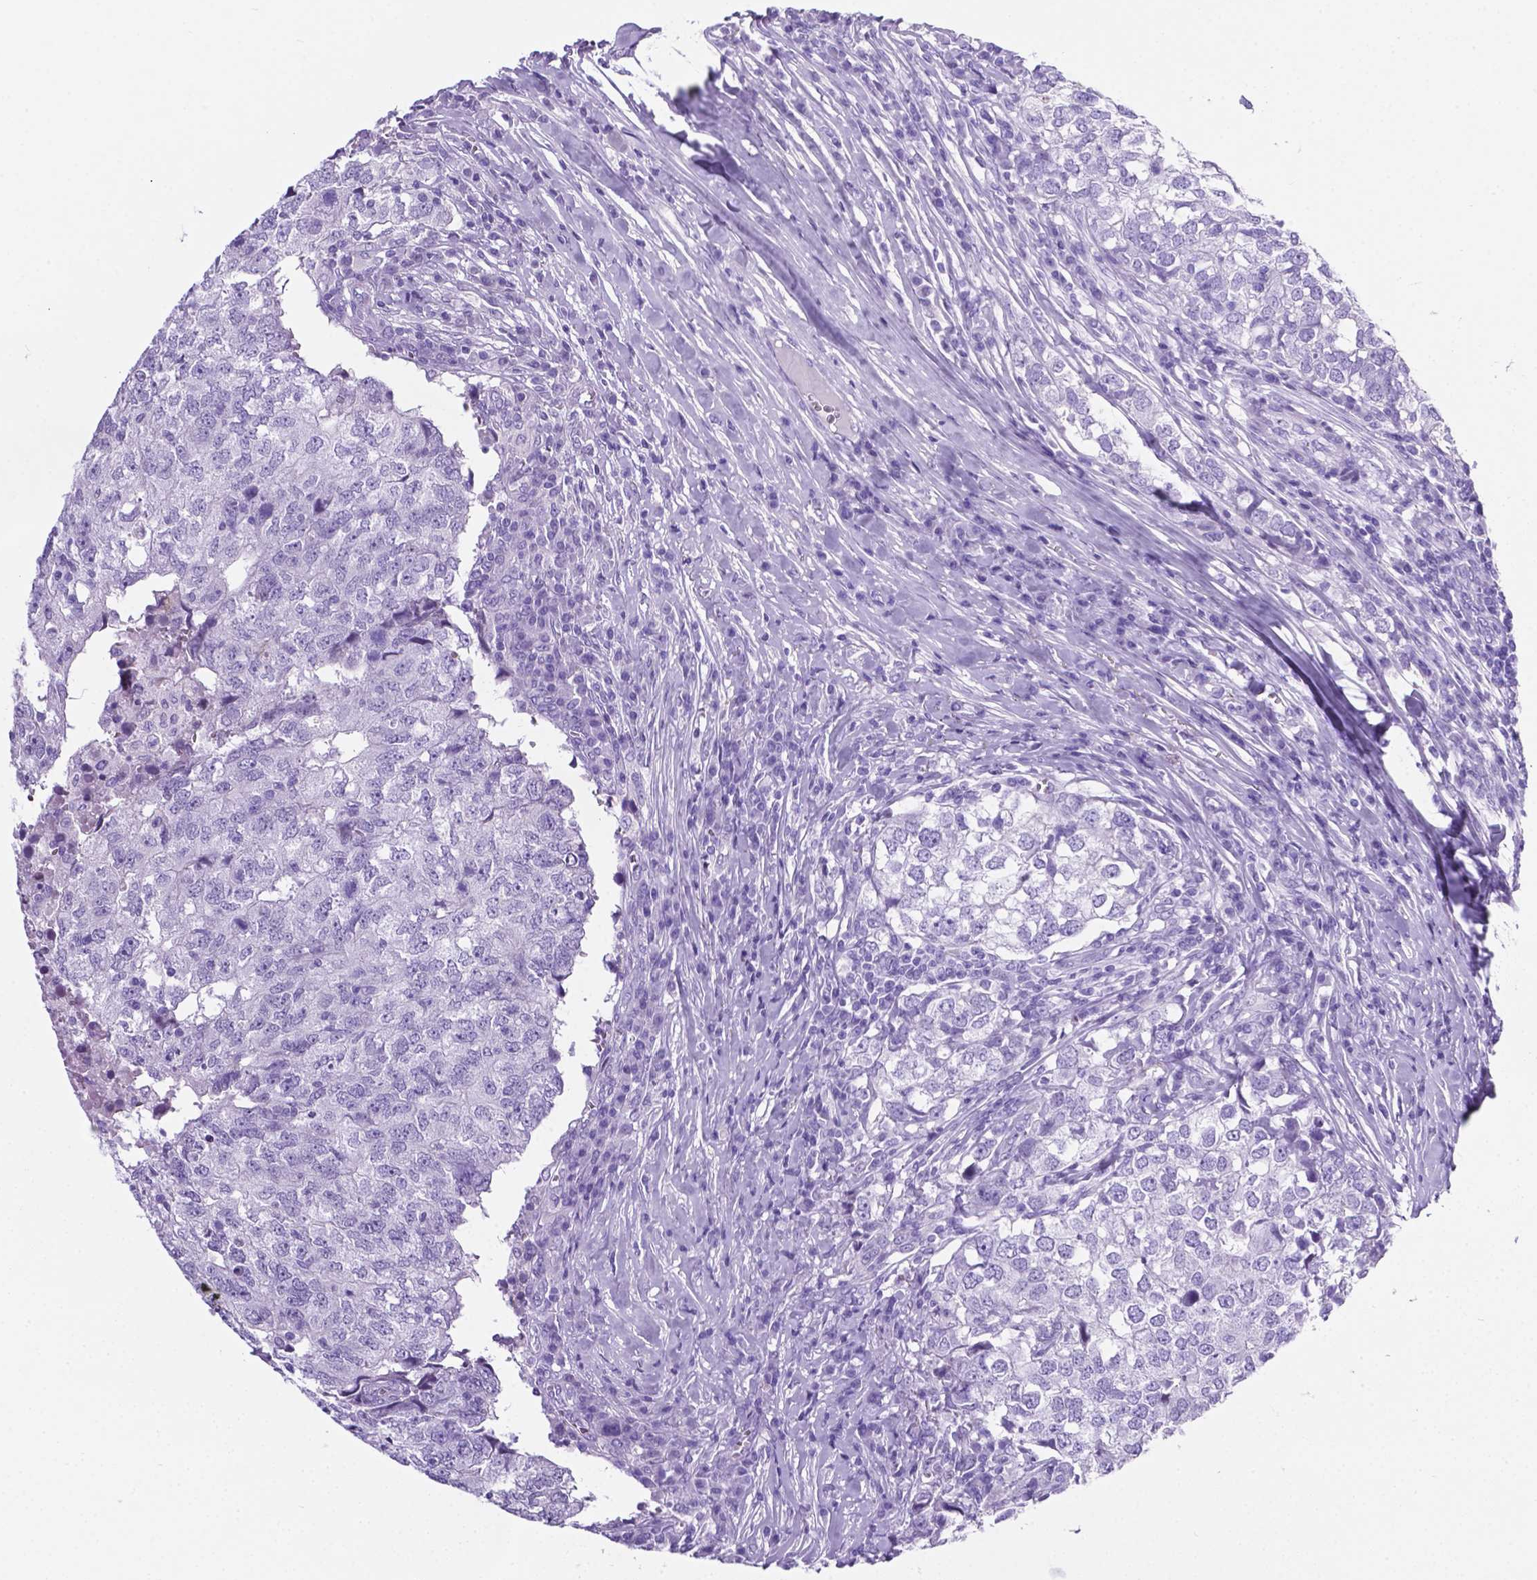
{"staining": {"intensity": "negative", "quantity": "none", "location": "none"}, "tissue": "breast cancer", "cell_type": "Tumor cells", "image_type": "cancer", "snomed": [{"axis": "morphology", "description": "Duct carcinoma"}, {"axis": "topography", "description": "Breast"}], "caption": "Human breast cancer stained for a protein using immunohistochemistry demonstrates no expression in tumor cells.", "gene": "C17orf107", "patient": {"sex": "female", "age": 30}}